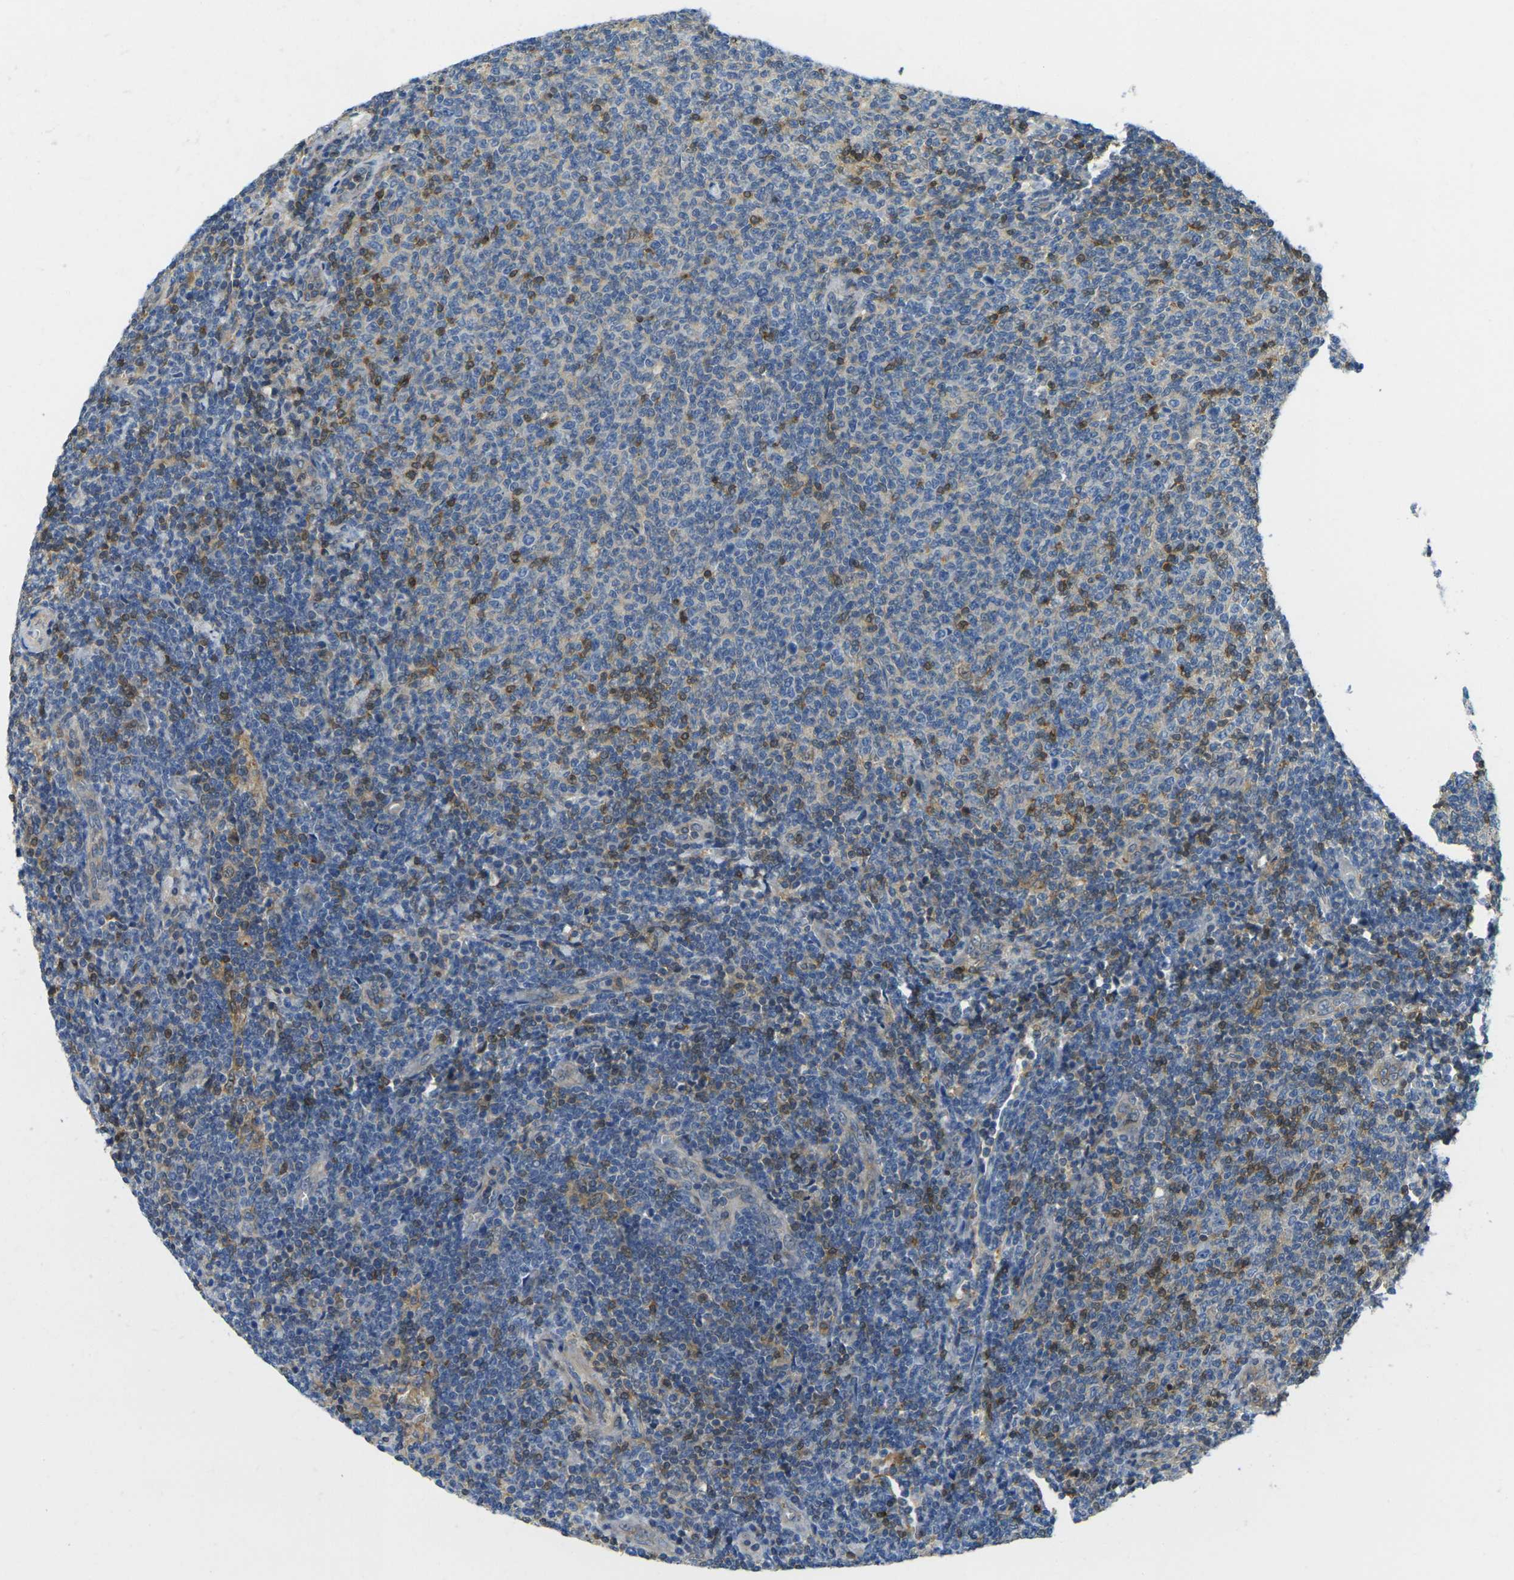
{"staining": {"intensity": "moderate", "quantity": "<25%", "location": "nuclear"}, "tissue": "lymphoma", "cell_type": "Tumor cells", "image_type": "cancer", "snomed": [{"axis": "morphology", "description": "Malignant lymphoma, non-Hodgkin's type, Low grade"}, {"axis": "topography", "description": "Lymph node"}], "caption": "Immunohistochemical staining of lymphoma exhibits low levels of moderate nuclear protein staining in about <25% of tumor cells.", "gene": "LASP1", "patient": {"sex": "male", "age": 66}}